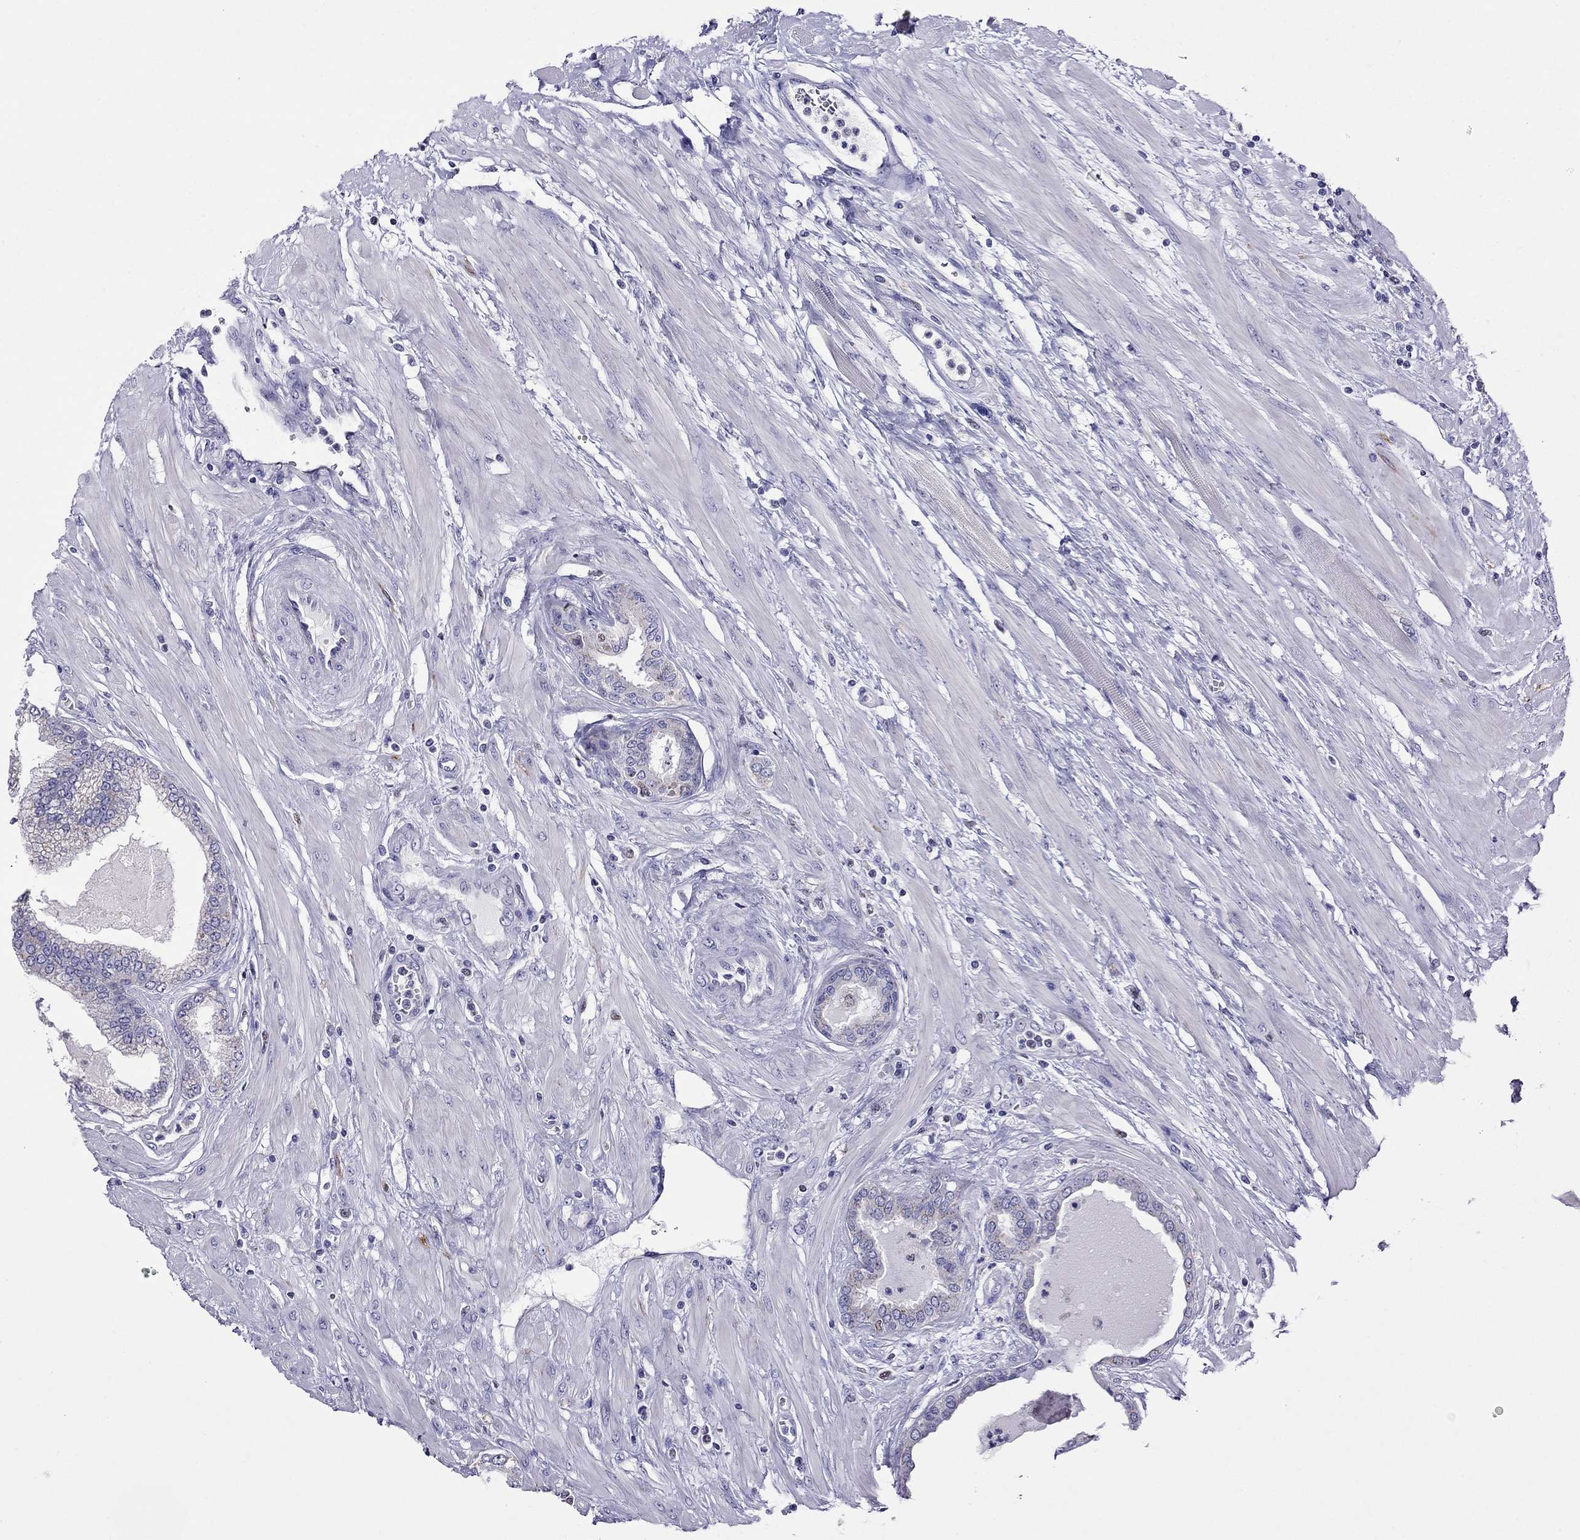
{"staining": {"intensity": "weak", "quantity": "25%-75%", "location": "cytoplasmic/membranous"}, "tissue": "prostate cancer", "cell_type": "Tumor cells", "image_type": "cancer", "snomed": [{"axis": "morphology", "description": "Adenocarcinoma, Low grade"}, {"axis": "topography", "description": "Prostate"}], "caption": "This image reveals IHC staining of prostate cancer, with low weak cytoplasmic/membranous positivity in about 25%-75% of tumor cells.", "gene": "MPZ", "patient": {"sex": "male", "age": 55}}